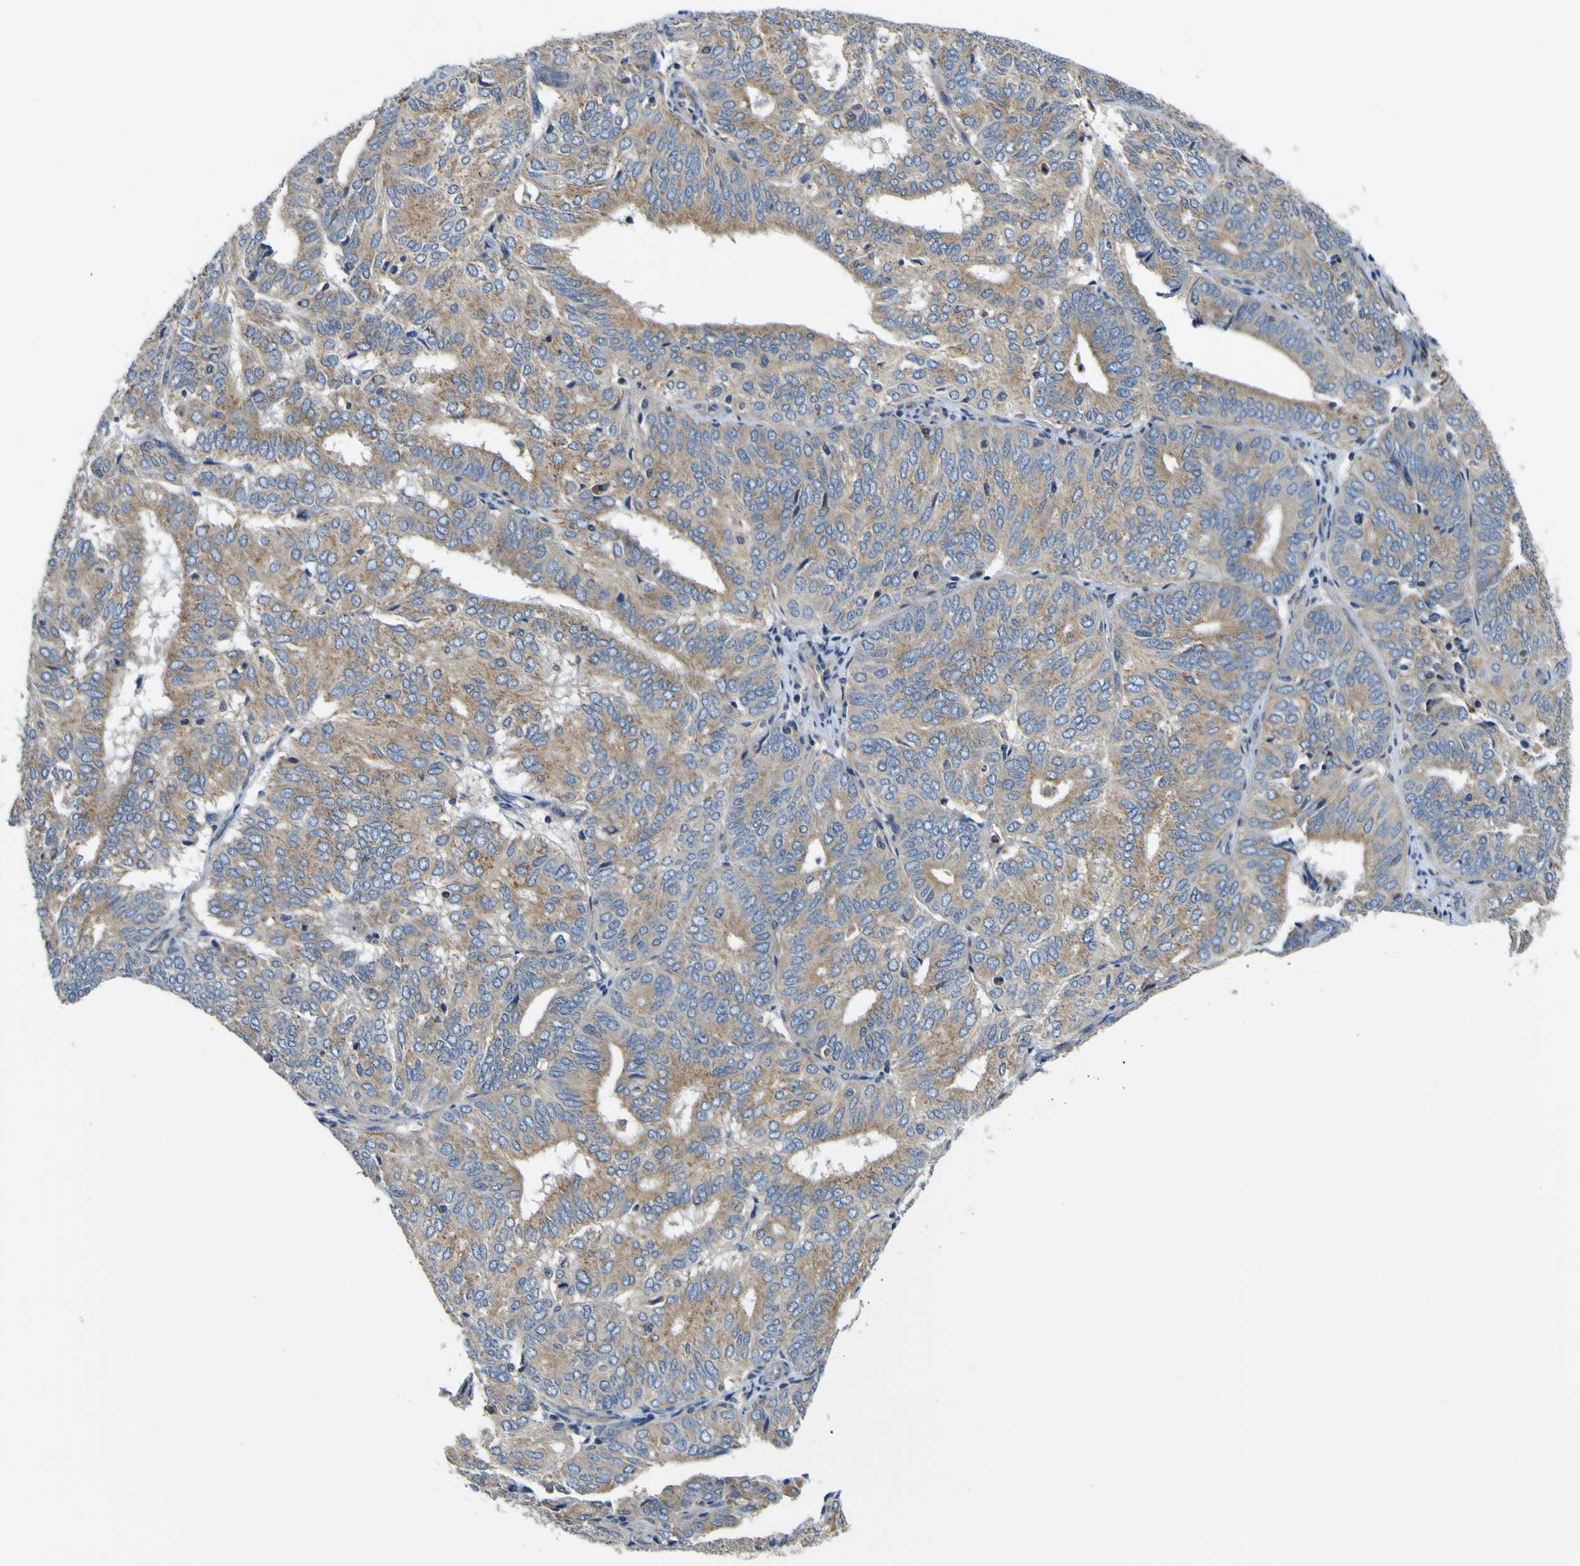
{"staining": {"intensity": "moderate", "quantity": ">75%", "location": "cytoplasmic/membranous"}, "tissue": "endometrial cancer", "cell_type": "Tumor cells", "image_type": "cancer", "snomed": [{"axis": "morphology", "description": "Adenocarcinoma, NOS"}, {"axis": "topography", "description": "Uterus"}], "caption": "A brown stain shows moderate cytoplasmic/membranous positivity of a protein in human endometrial cancer tumor cells.", "gene": "CLSTN1", "patient": {"sex": "female", "age": 60}}